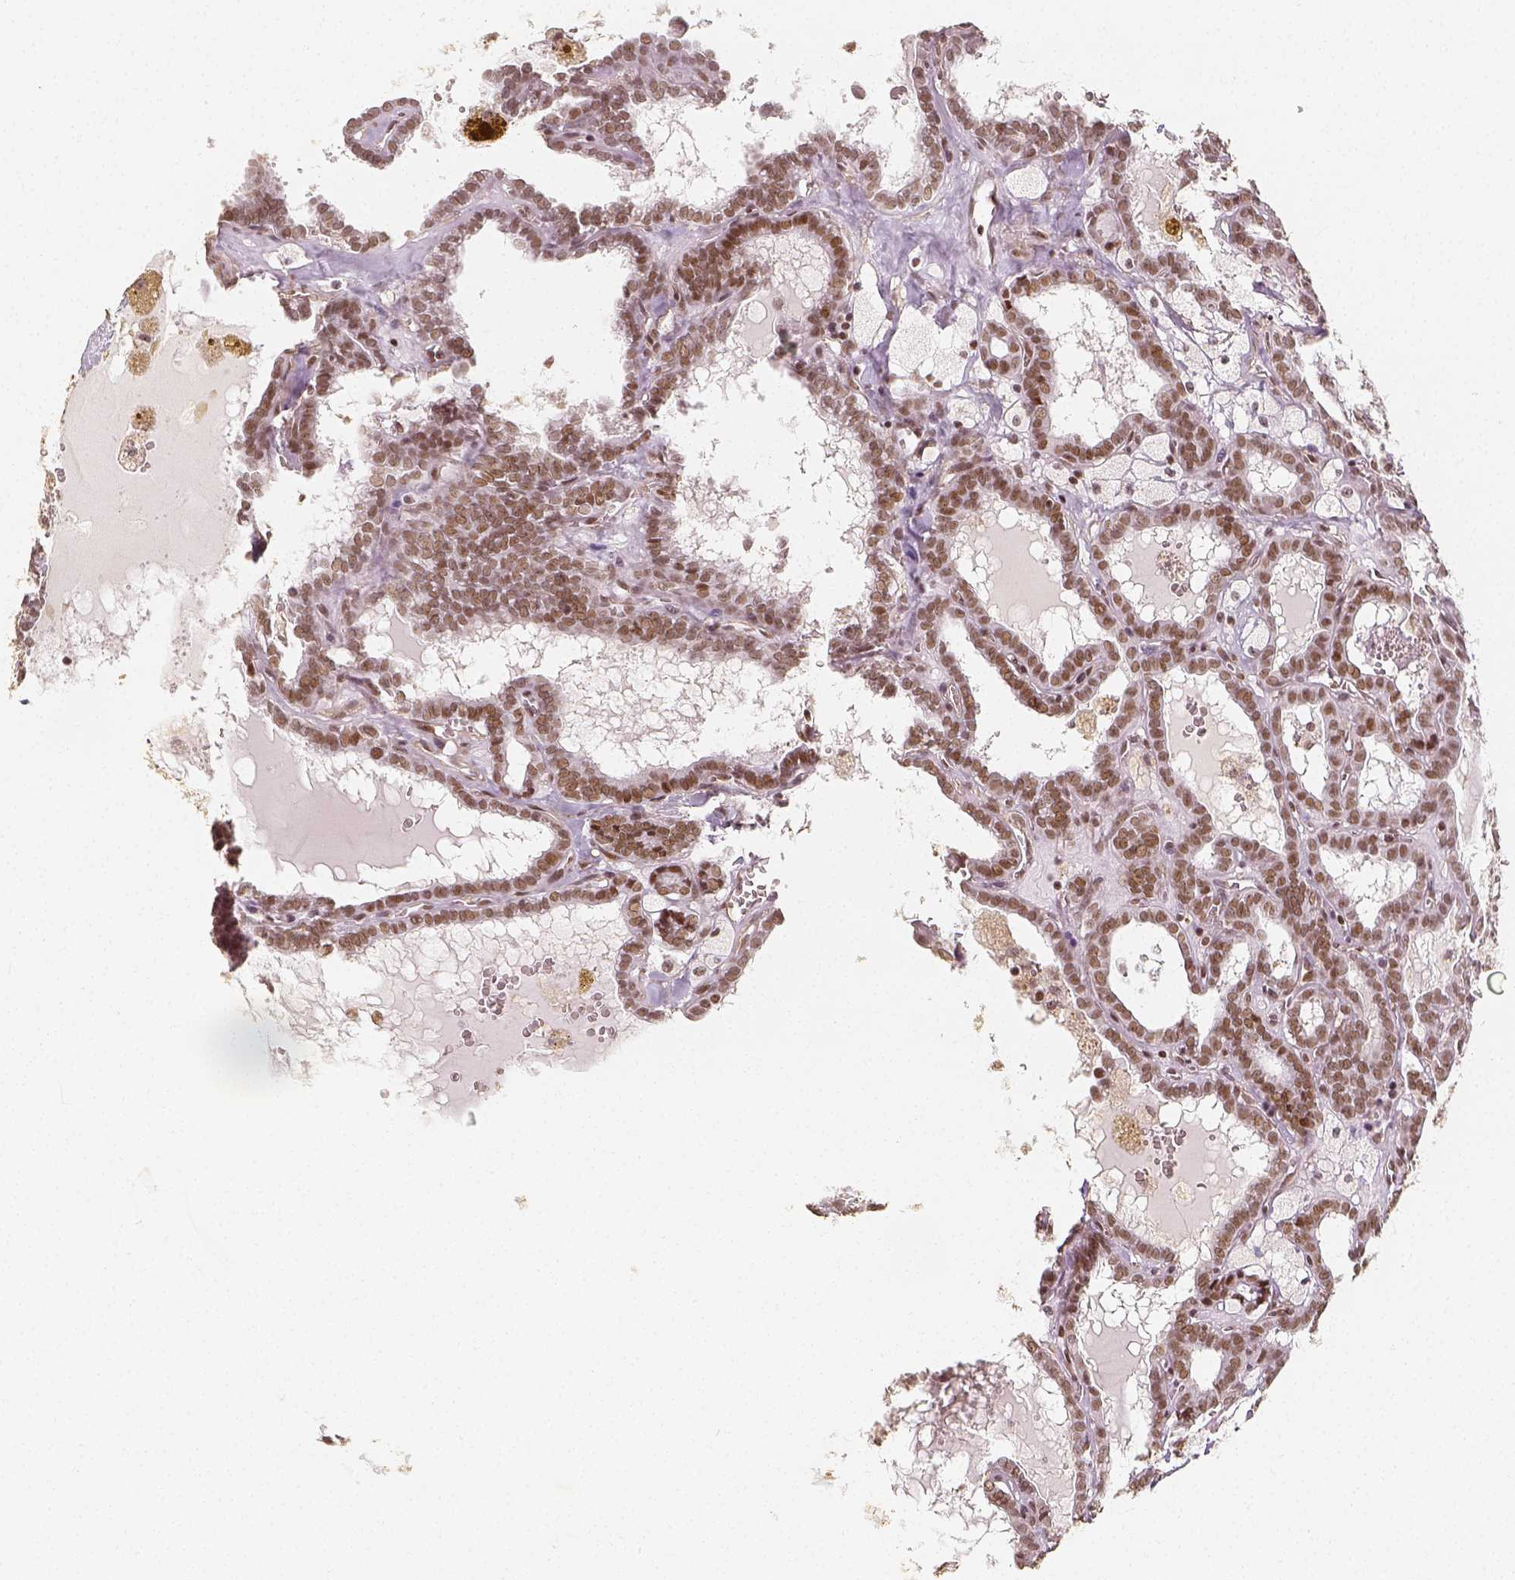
{"staining": {"intensity": "moderate", "quantity": ">75%", "location": "nuclear"}, "tissue": "thyroid cancer", "cell_type": "Tumor cells", "image_type": "cancer", "snomed": [{"axis": "morphology", "description": "Papillary adenocarcinoma, NOS"}, {"axis": "topography", "description": "Thyroid gland"}], "caption": "Tumor cells display medium levels of moderate nuclear staining in about >75% of cells in thyroid papillary adenocarcinoma.", "gene": "HDAC1", "patient": {"sex": "female", "age": 39}}